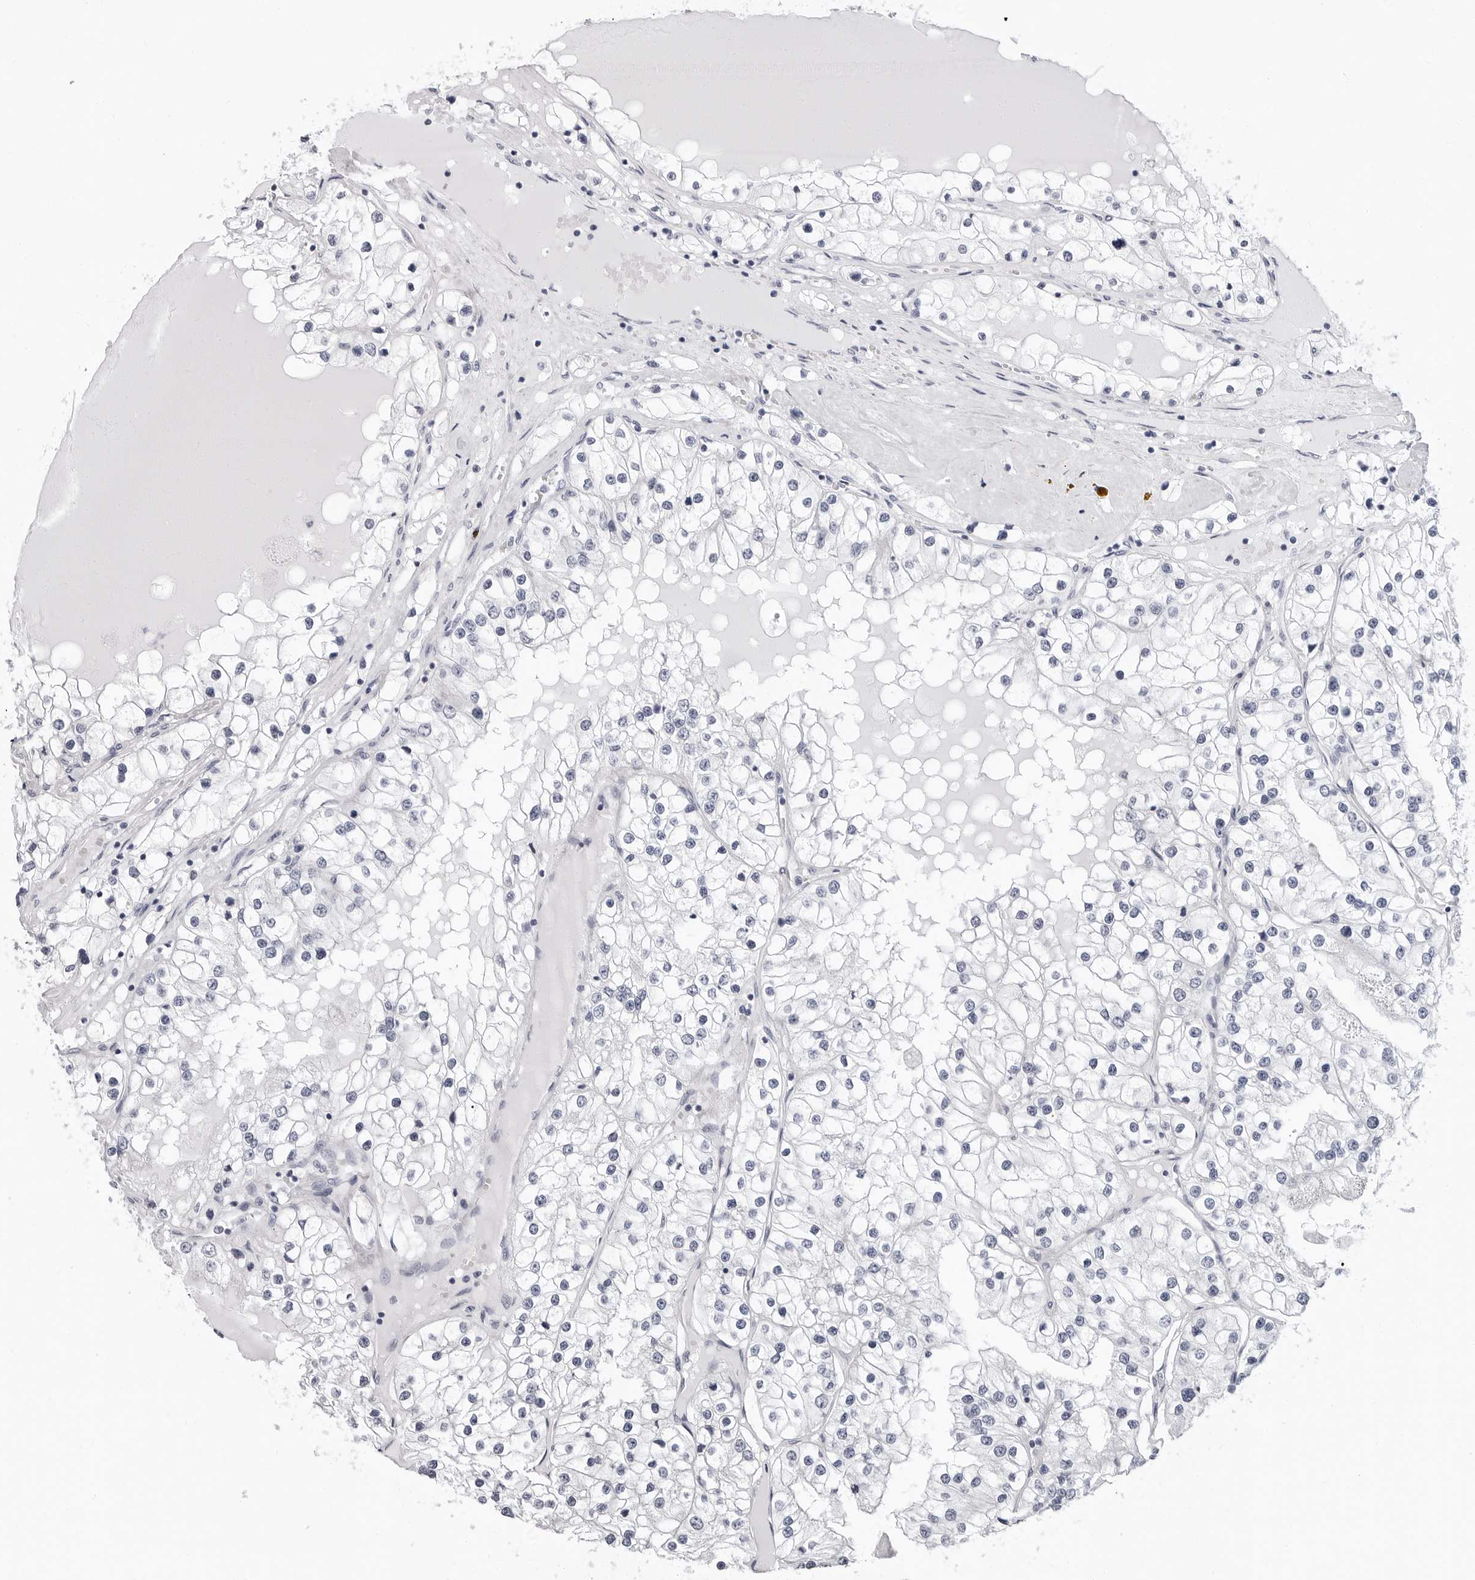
{"staining": {"intensity": "negative", "quantity": "none", "location": "none"}, "tissue": "renal cancer", "cell_type": "Tumor cells", "image_type": "cancer", "snomed": [{"axis": "morphology", "description": "Adenocarcinoma, NOS"}, {"axis": "topography", "description": "Kidney"}], "caption": "Human renal adenocarcinoma stained for a protein using immunohistochemistry displays no staining in tumor cells.", "gene": "ERICH3", "patient": {"sex": "male", "age": 68}}